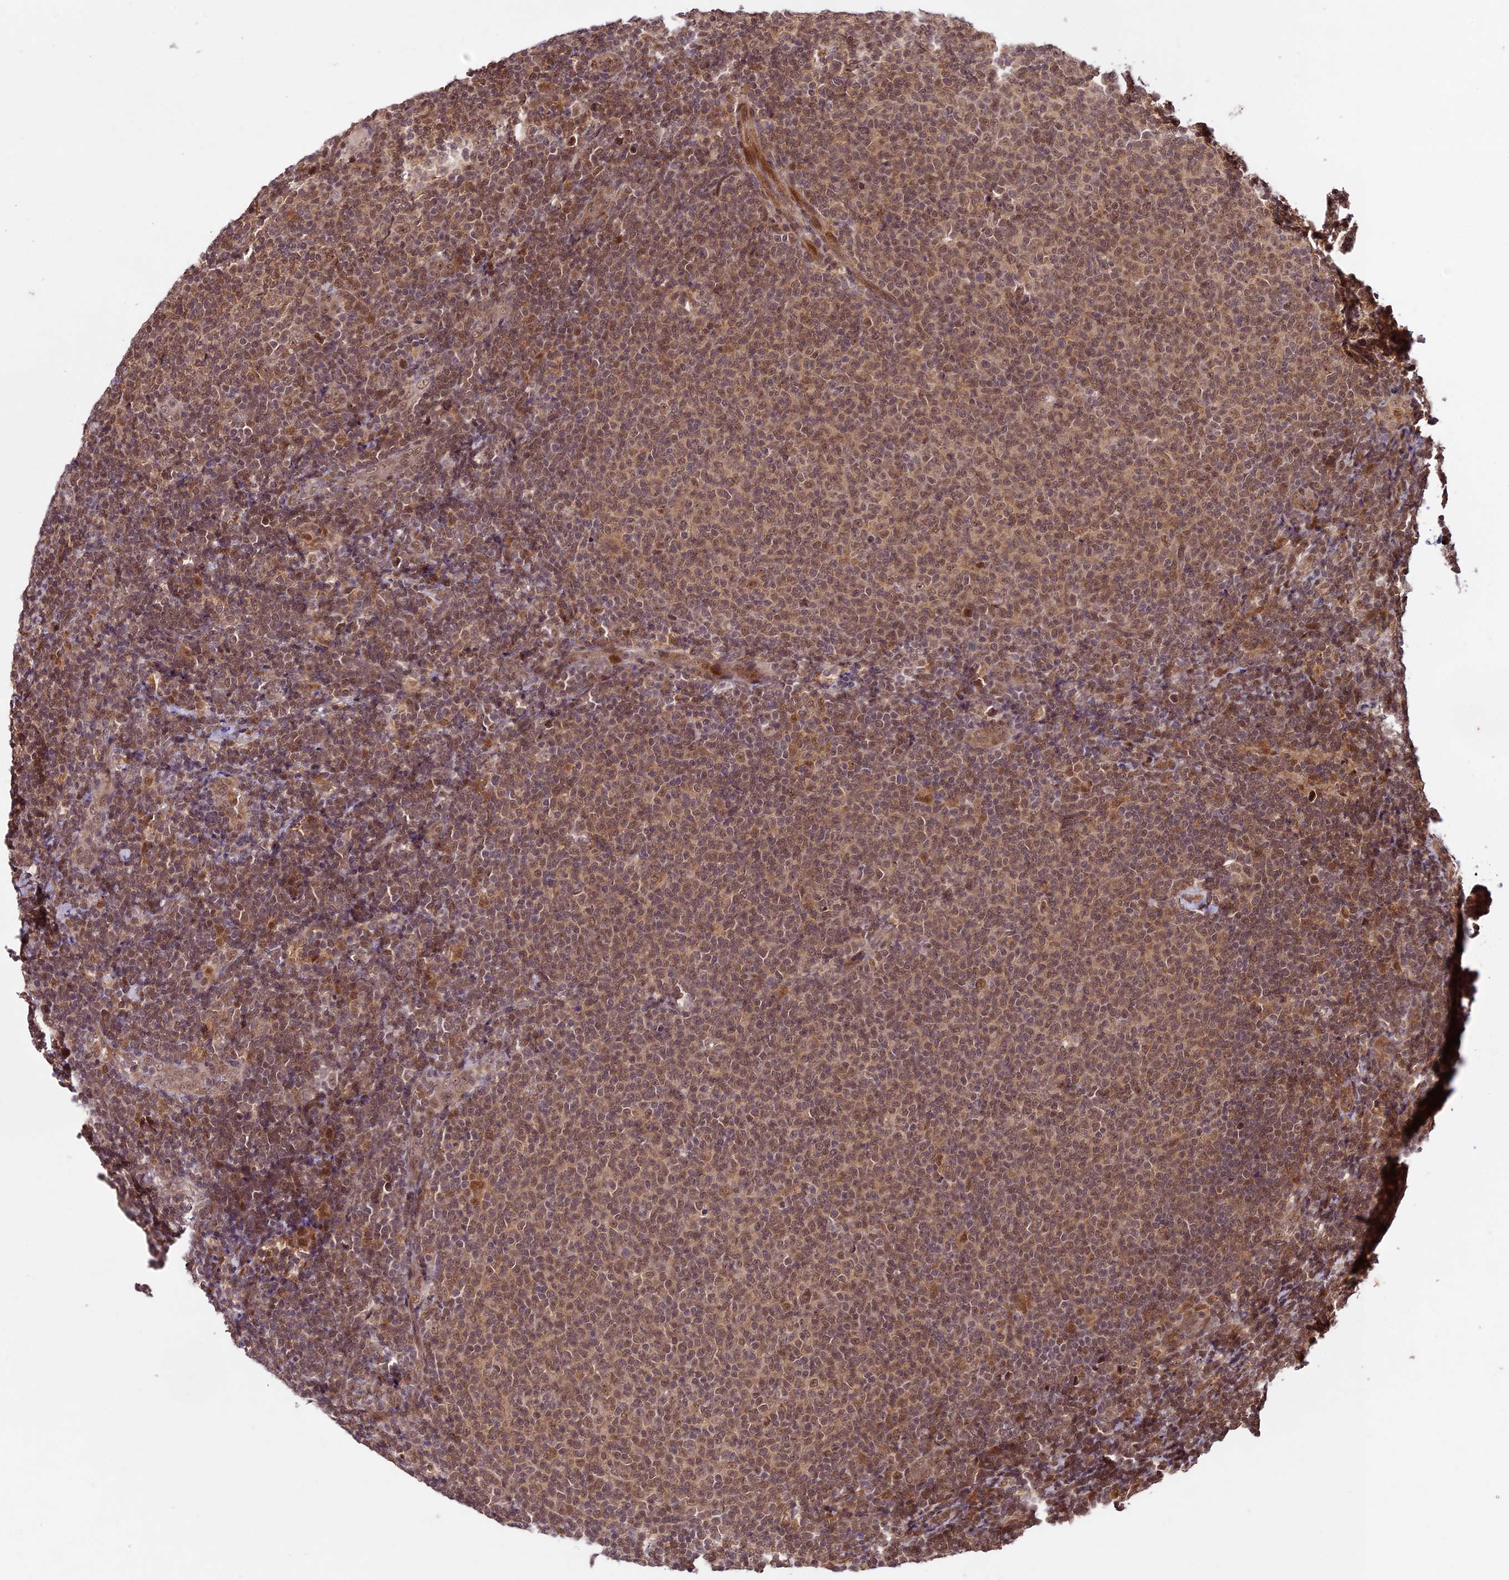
{"staining": {"intensity": "moderate", "quantity": ">75%", "location": "cytoplasmic/membranous,nuclear"}, "tissue": "lymphoma", "cell_type": "Tumor cells", "image_type": "cancer", "snomed": [{"axis": "morphology", "description": "Malignant lymphoma, non-Hodgkin's type, Low grade"}, {"axis": "topography", "description": "Lymph node"}], "caption": "Tumor cells reveal medium levels of moderate cytoplasmic/membranous and nuclear staining in about >75% of cells in malignant lymphoma, non-Hodgkin's type (low-grade).", "gene": "DHX38", "patient": {"sex": "male", "age": 66}}